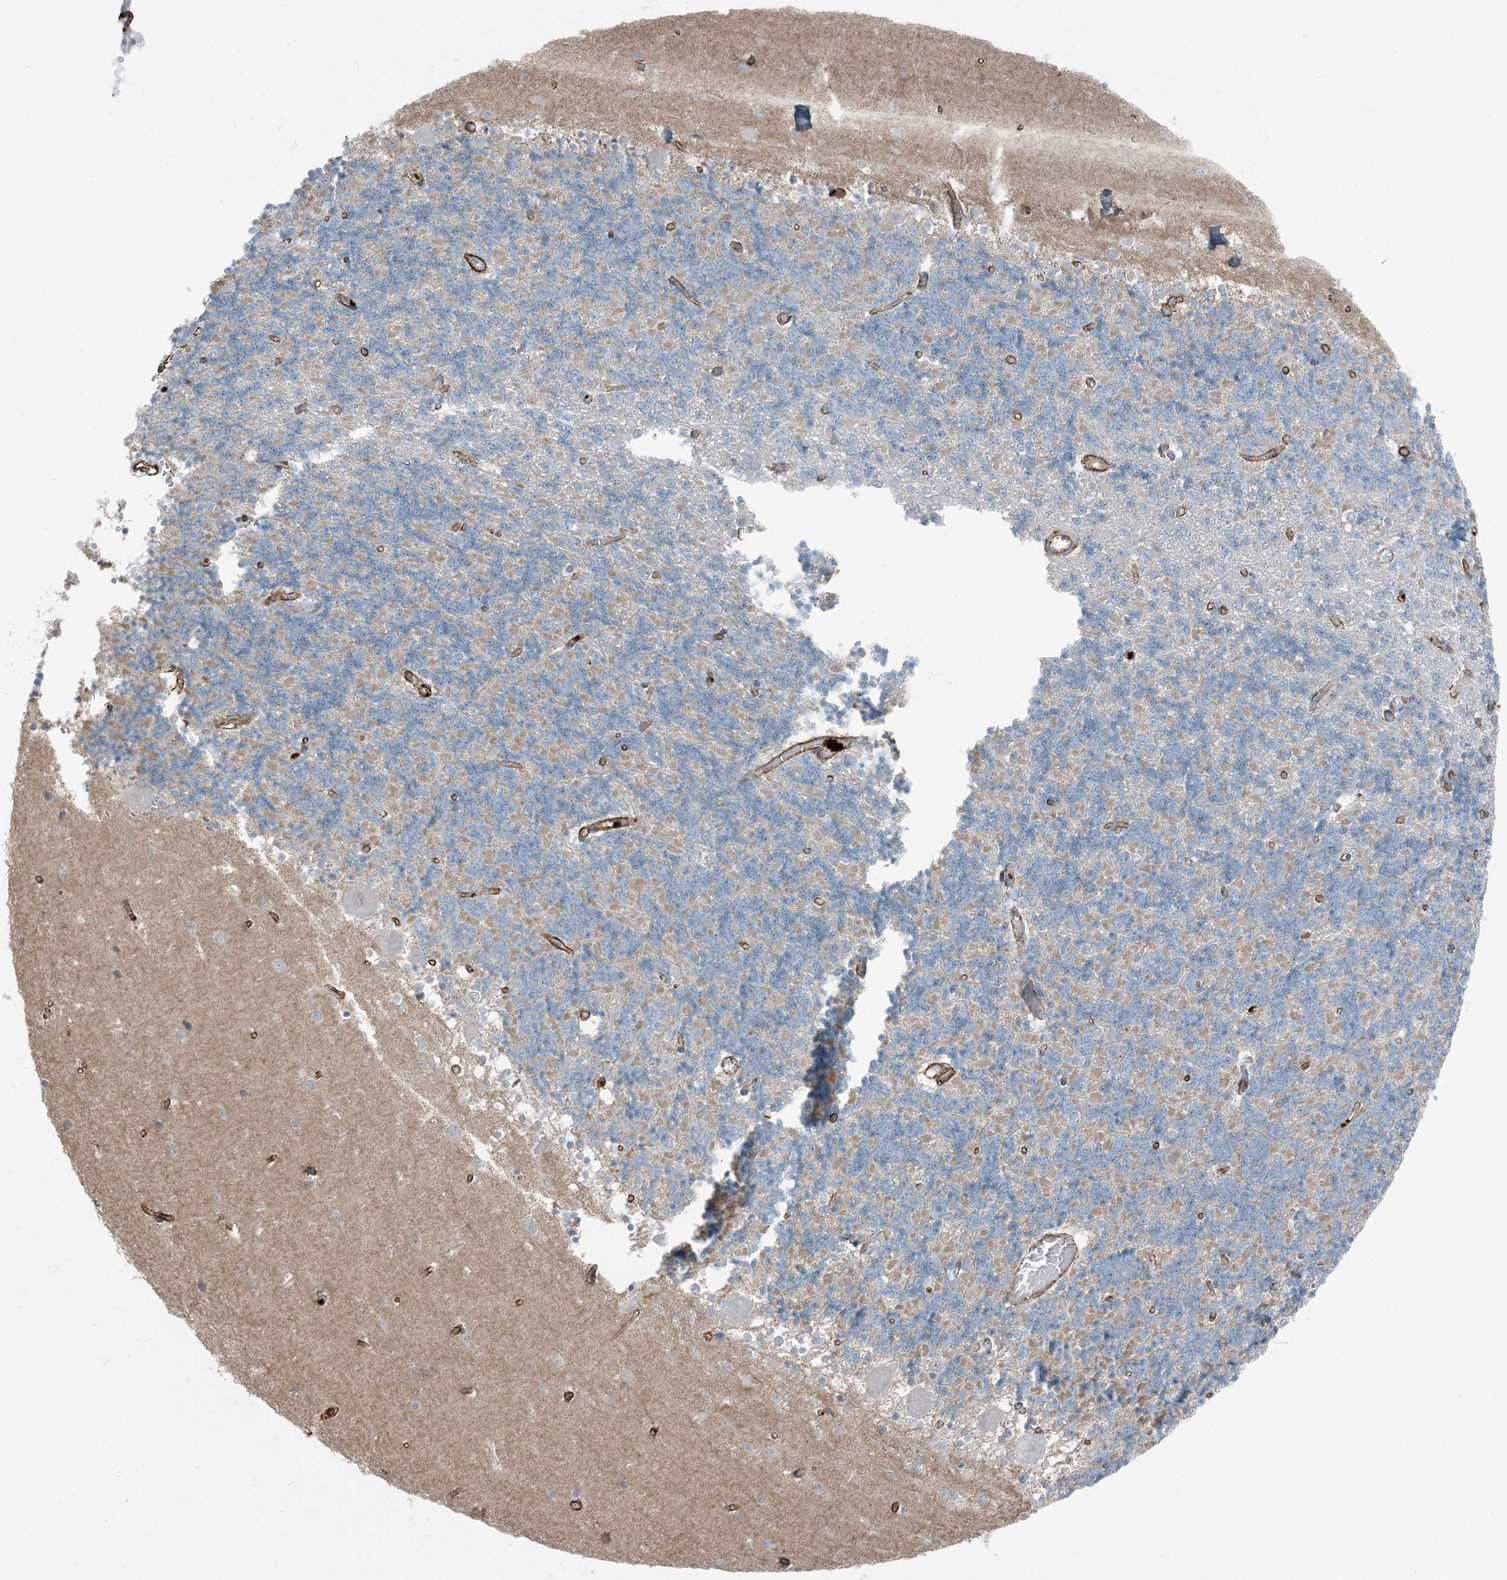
{"staining": {"intensity": "negative", "quantity": "none", "location": "none"}, "tissue": "cerebellum", "cell_type": "Cells in granular layer", "image_type": "normal", "snomed": [{"axis": "morphology", "description": "Normal tissue, NOS"}, {"axis": "topography", "description": "Cerebellum"}], "caption": "Cells in granular layer show no significant expression in unremarkable cerebellum. The staining was performed using DAB (3,3'-diaminobenzidine) to visualize the protein expression in brown, while the nuclei were stained in blue with hematoxylin (Magnification: 20x).", "gene": "APOBEC3C", "patient": {"sex": "male", "age": 37}}